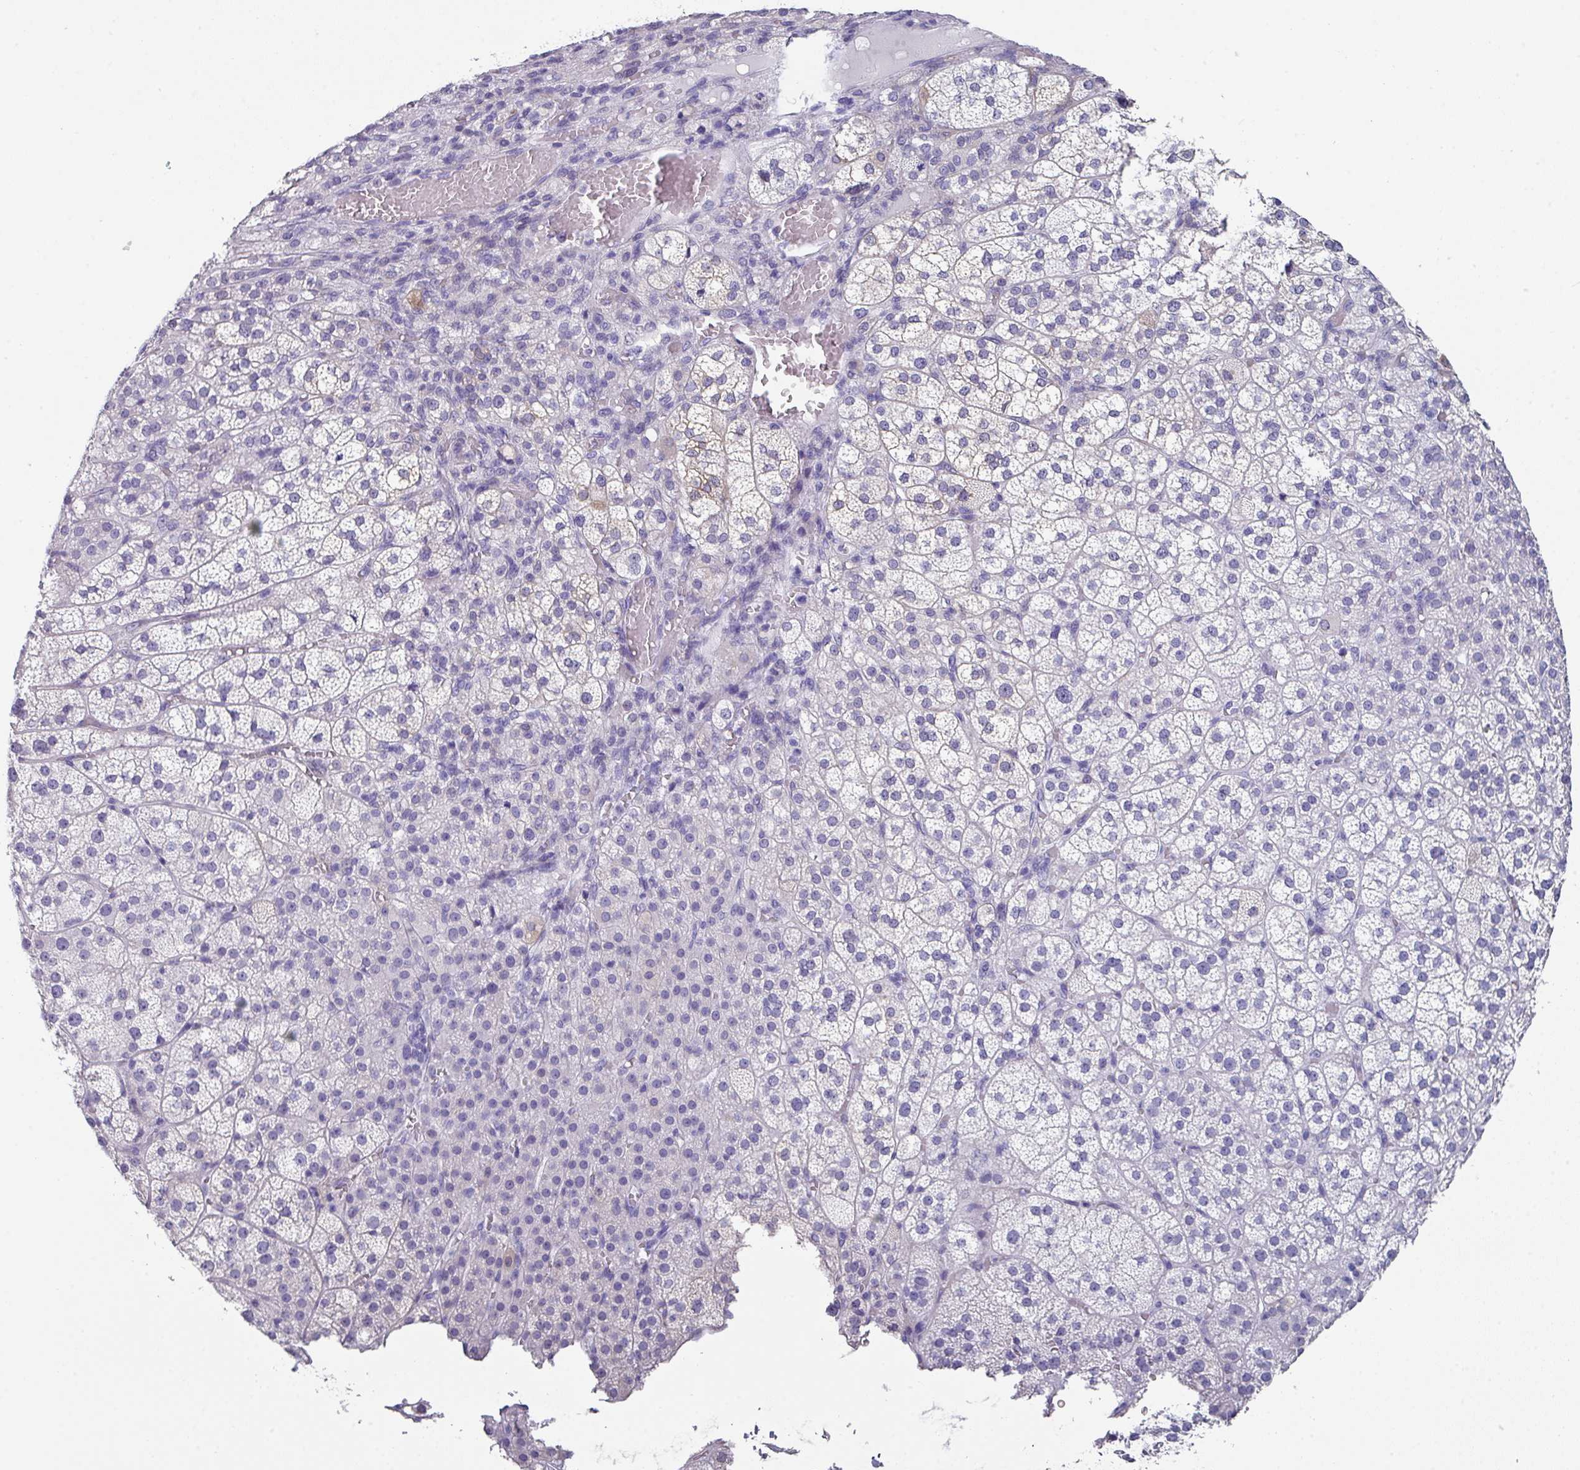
{"staining": {"intensity": "negative", "quantity": "none", "location": "none"}, "tissue": "adrenal gland", "cell_type": "Glandular cells", "image_type": "normal", "snomed": [{"axis": "morphology", "description": "Normal tissue, NOS"}, {"axis": "topography", "description": "Adrenal gland"}], "caption": "Glandular cells show no significant protein expression in benign adrenal gland. (DAB (3,3'-diaminobenzidine) immunohistochemistry, high magnification).", "gene": "PEX10", "patient": {"sex": "female", "age": 60}}